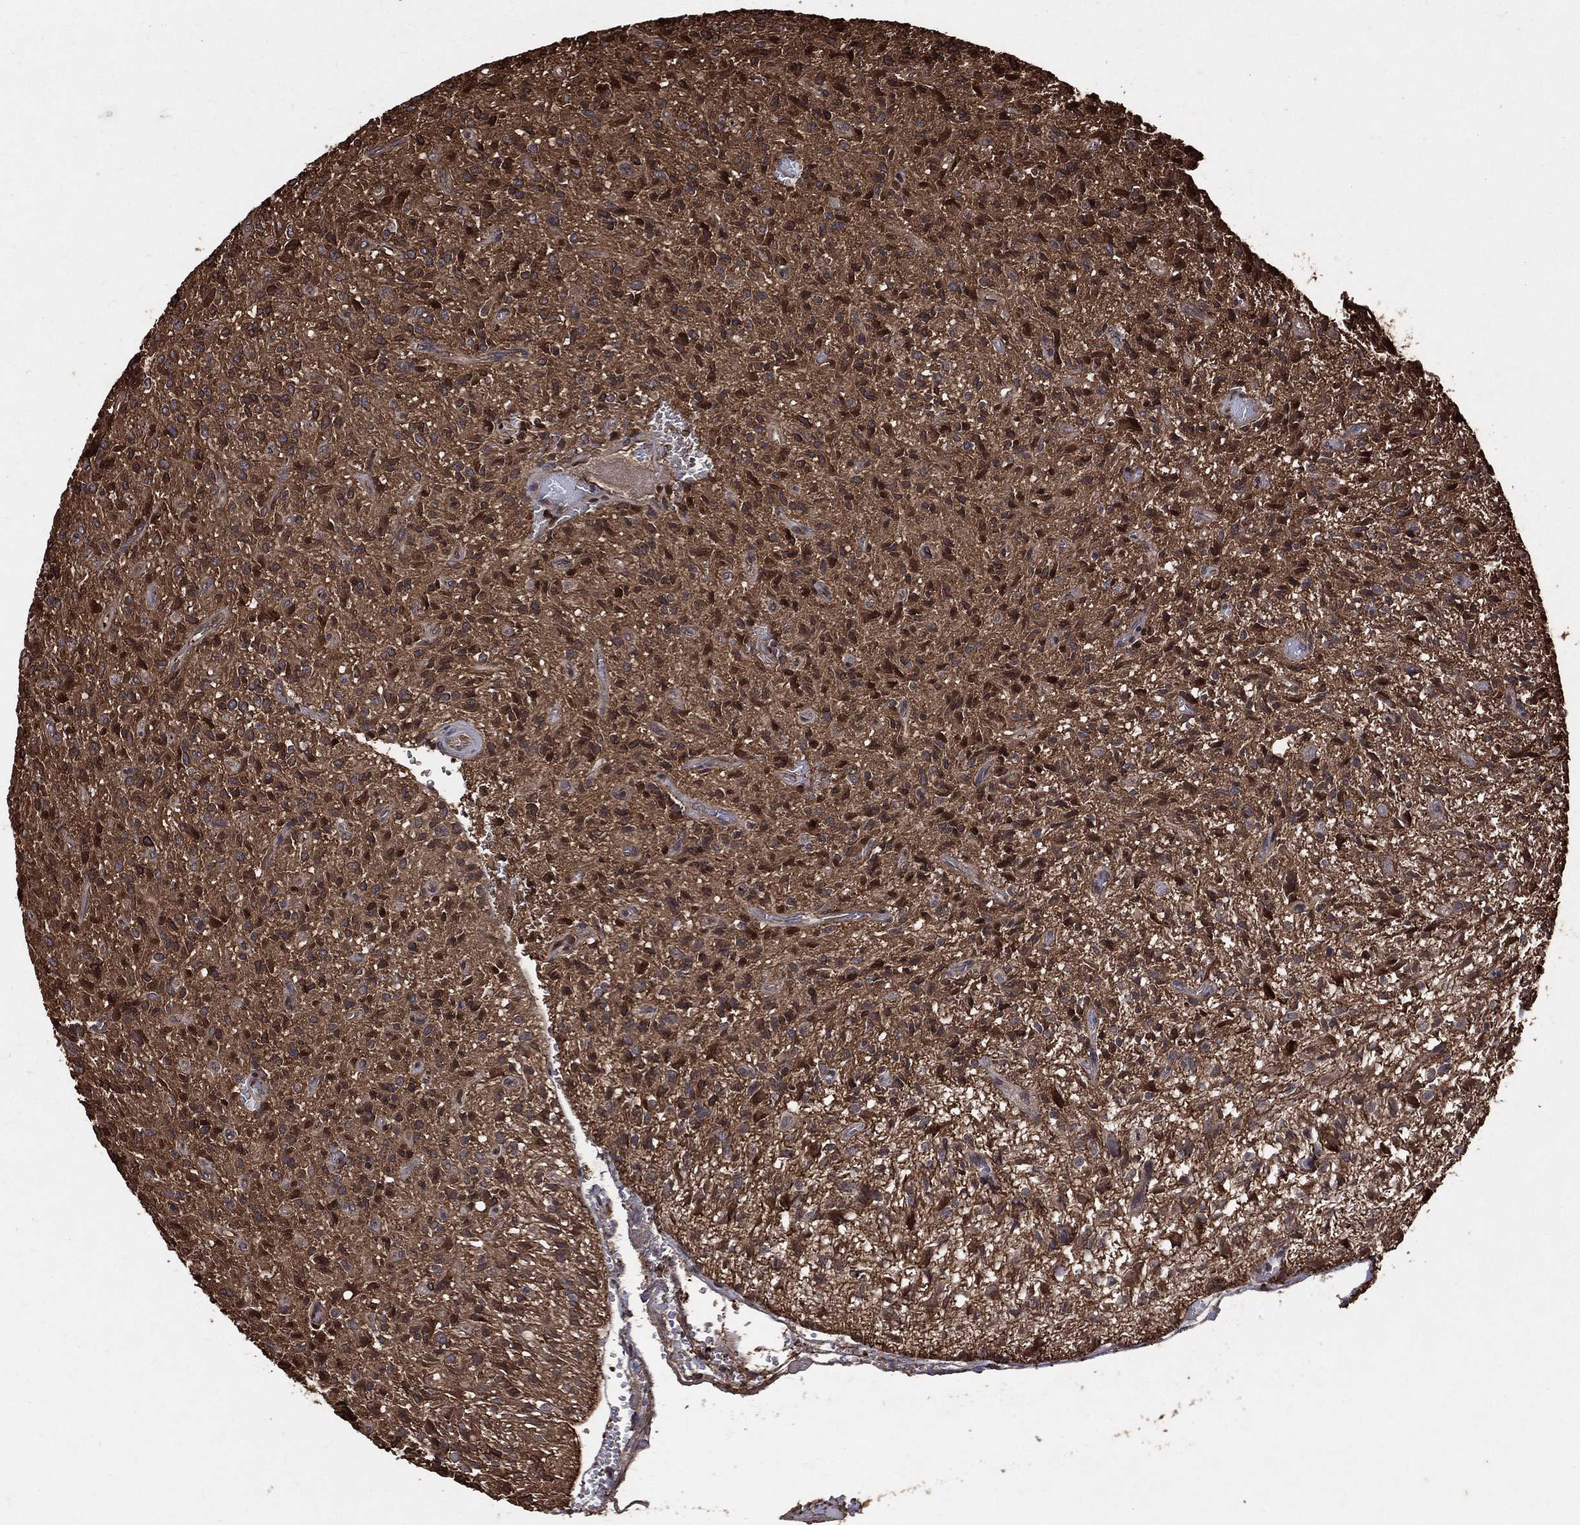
{"staining": {"intensity": "strong", "quantity": "<25%", "location": "cytoplasmic/membranous,nuclear"}, "tissue": "glioma", "cell_type": "Tumor cells", "image_type": "cancer", "snomed": [{"axis": "morphology", "description": "Glioma, malignant, High grade"}, {"axis": "topography", "description": "Brain"}], "caption": "Protein expression analysis of human glioma reveals strong cytoplasmic/membranous and nuclear expression in about <25% of tumor cells. (DAB IHC, brown staining for protein, blue staining for nuclei).", "gene": "DPYSL2", "patient": {"sex": "male", "age": 64}}